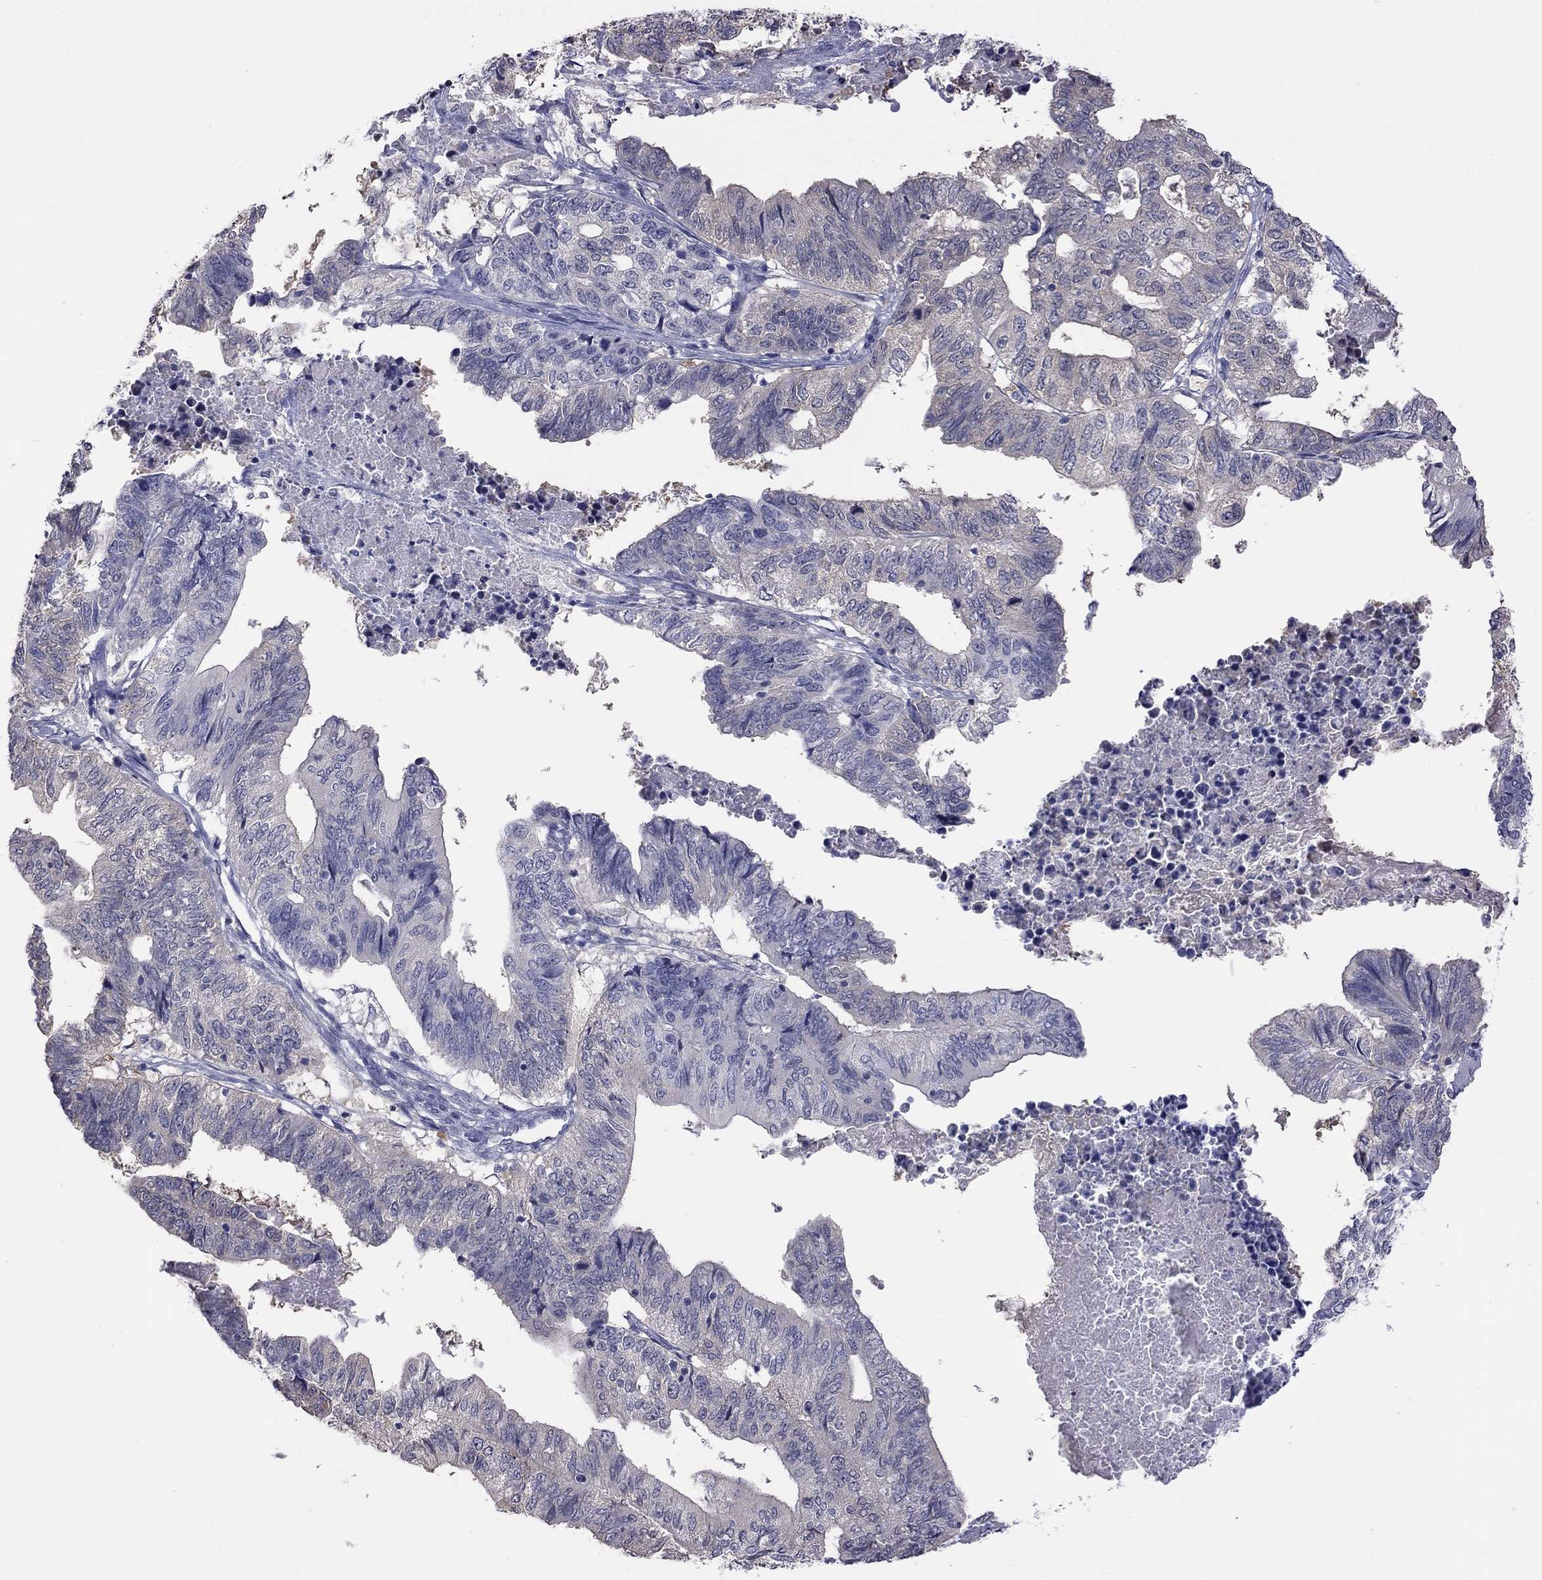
{"staining": {"intensity": "negative", "quantity": "none", "location": "none"}, "tissue": "stomach cancer", "cell_type": "Tumor cells", "image_type": "cancer", "snomed": [{"axis": "morphology", "description": "Adenocarcinoma, NOS"}, {"axis": "topography", "description": "Stomach, upper"}], "caption": "Stomach adenocarcinoma was stained to show a protein in brown. There is no significant expression in tumor cells.", "gene": "HYLS1", "patient": {"sex": "female", "age": 67}}